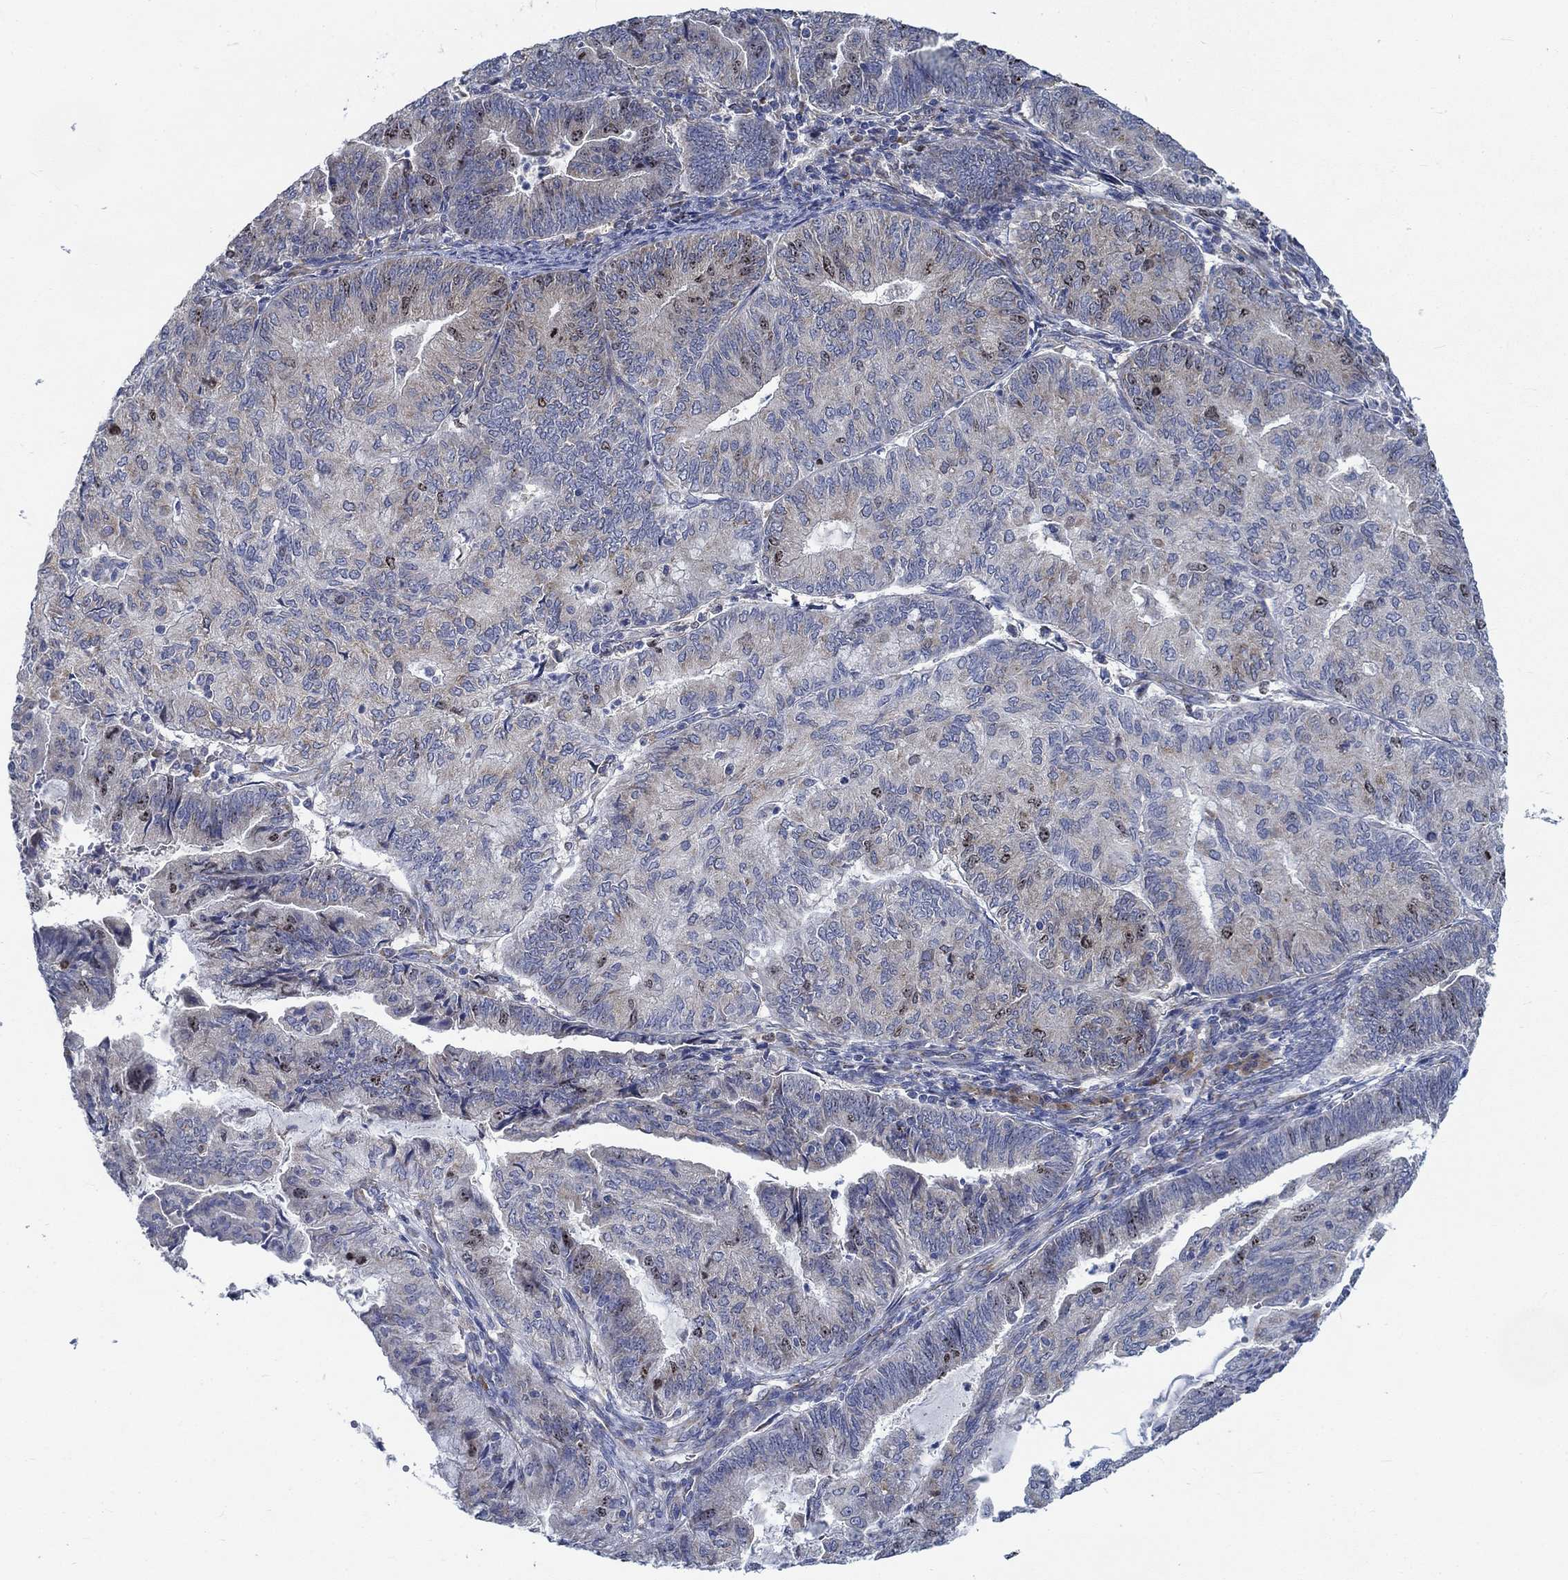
{"staining": {"intensity": "weak", "quantity": "<25%", "location": "cytoplasmic/membranous"}, "tissue": "endometrial cancer", "cell_type": "Tumor cells", "image_type": "cancer", "snomed": [{"axis": "morphology", "description": "Adenocarcinoma, NOS"}, {"axis": "topography", "description": "Endometrium"}], "caption": "A photomicrograph of endometrial adenocarcinoma stained for a protein reveals no brown staining in tumor cells.", "gene": "MMP24", "patient": {"sex": "female", "age": 82}}